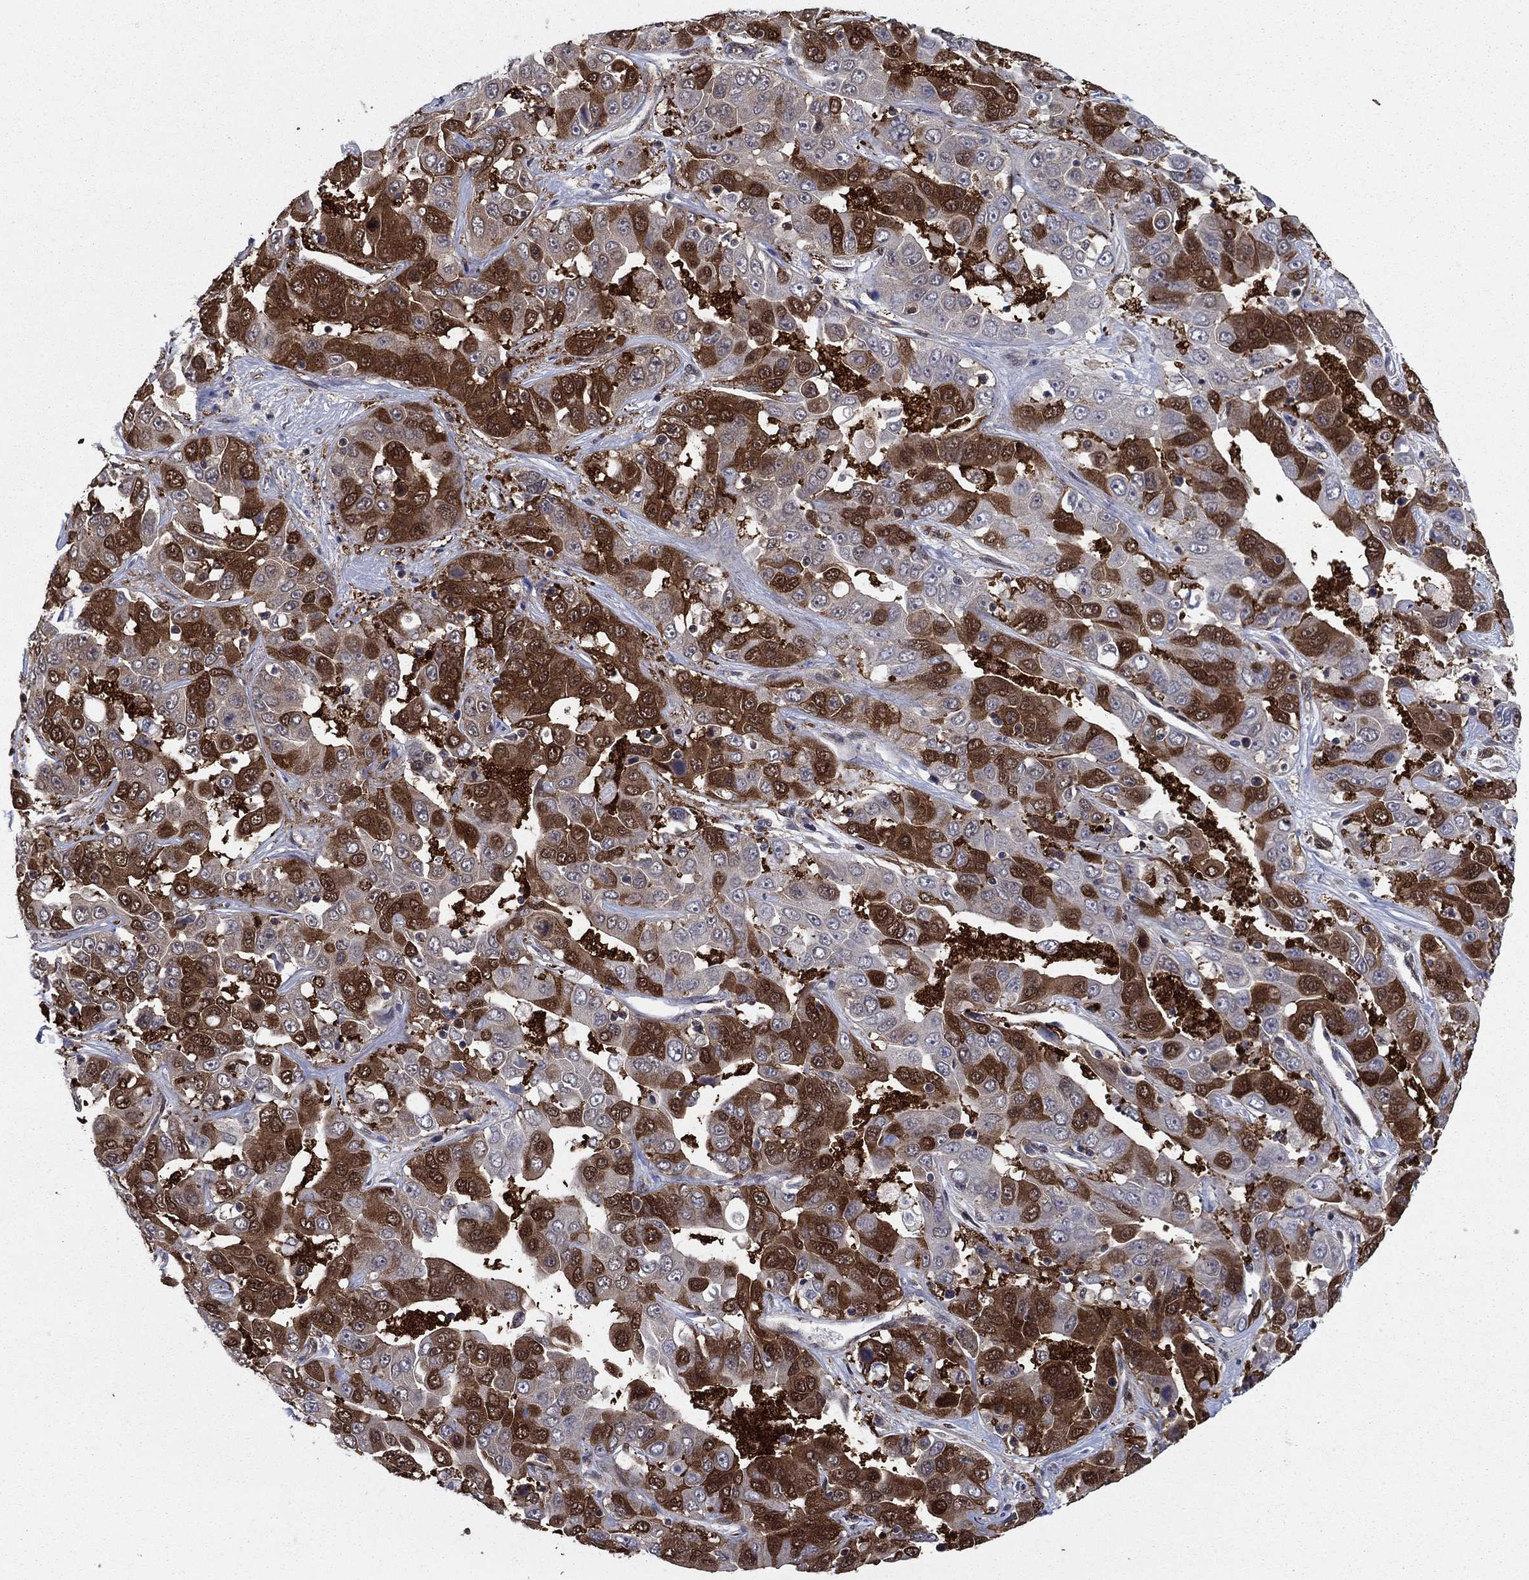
{"staining": {"intensity": "strong", "quantity": "25%-75%", "location": "cytoplasmic/membranous"}, "tissue": "liver cancer", "cell_type": "Tumor cells", "image_type": "cancer", "snomed": [{"axis": "morphology", "description": "Cholangiocarcinoma"}, {"axis": "topography", "description": "Liver"}], "caption": "About 25%-75% of tumor cells in cholangiocarcinoma (liver) display strong cytoplasmic/membranous protein positivity as visualized by brown immunohistochemical staining.", "gene": "FKBP4", "patient": {"sex": "female", "age": 52}}